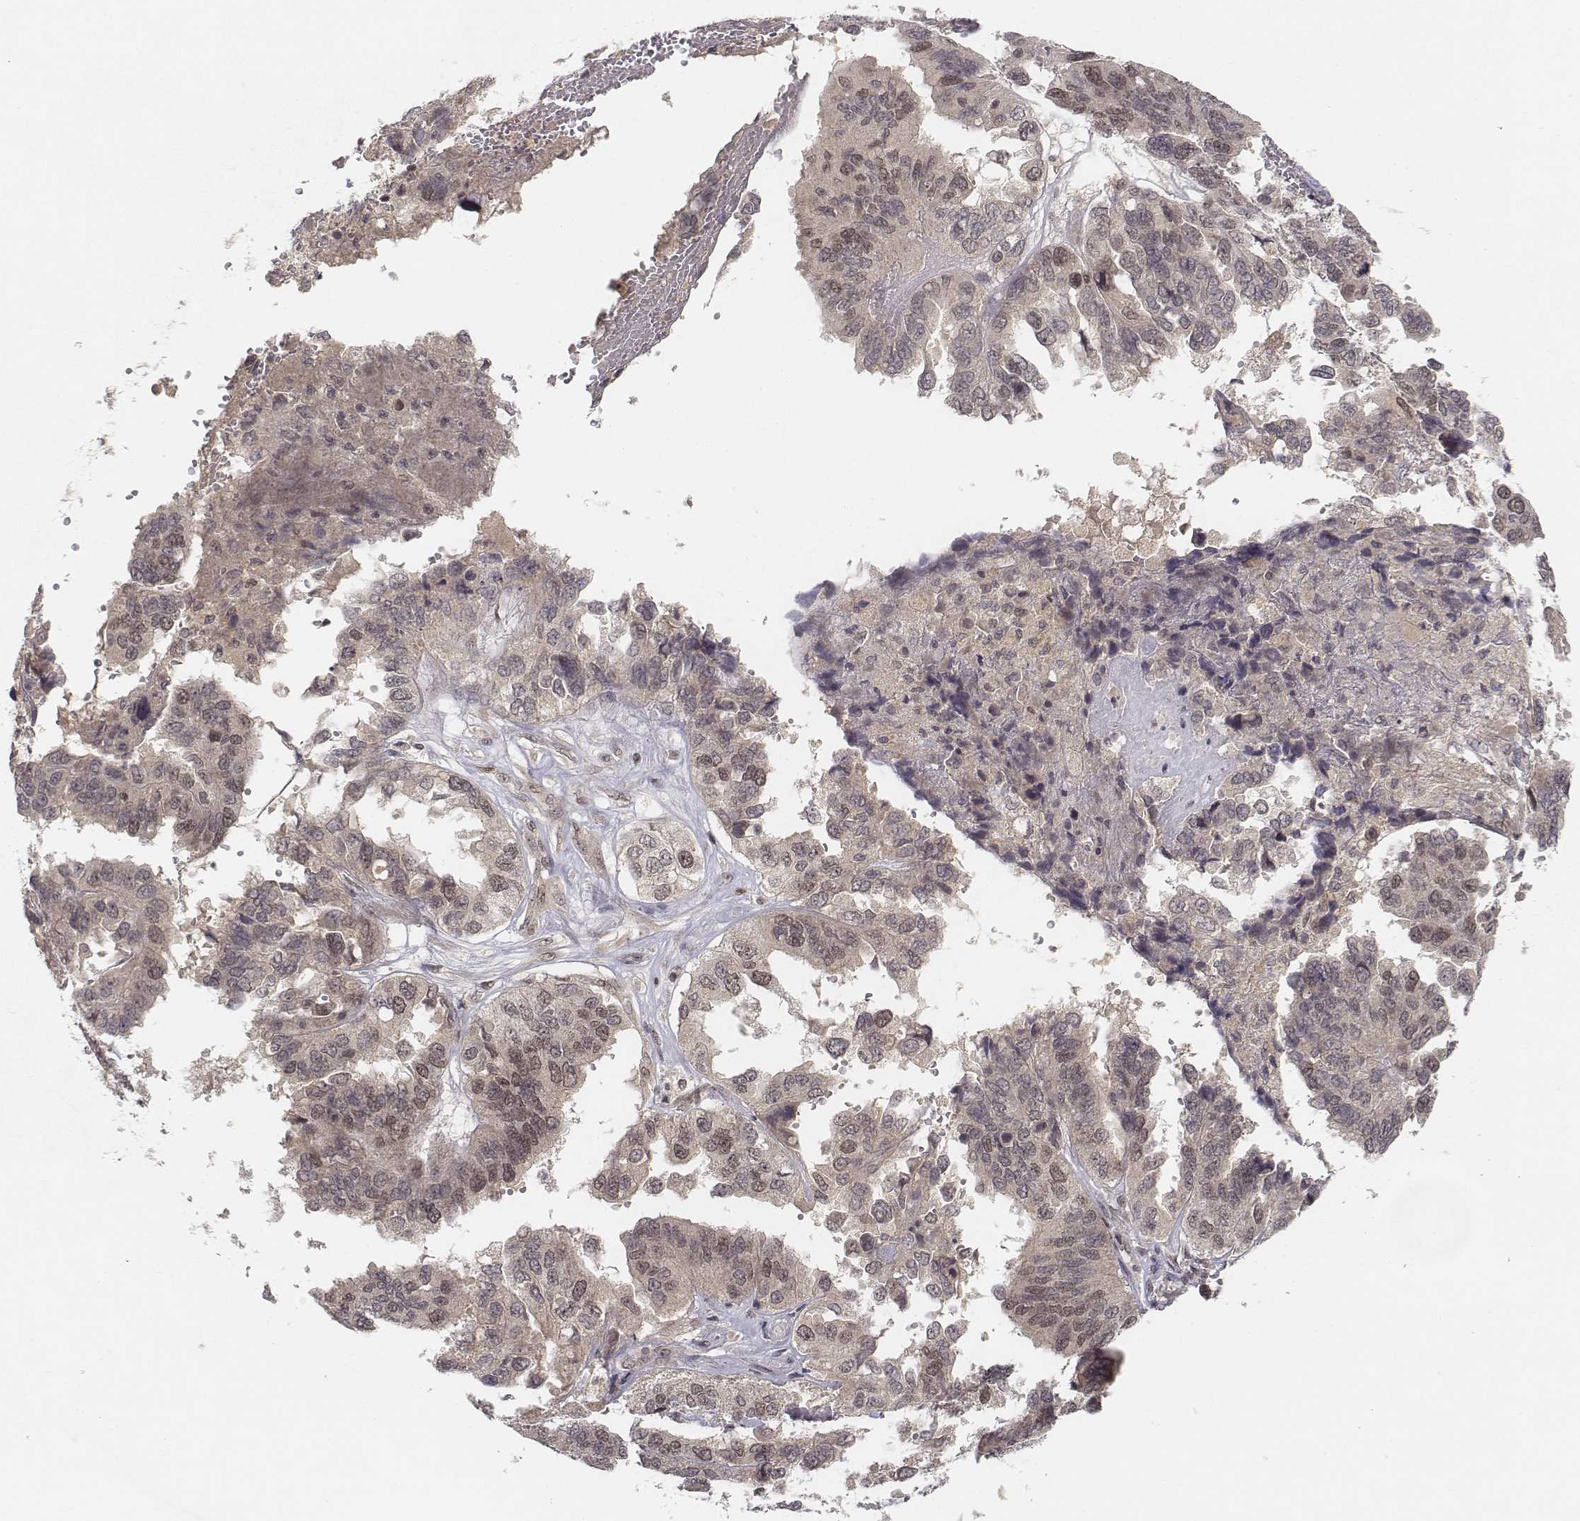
{"staining": {"intensity": "weak", "quantity": "25%-75%", "location": "nuclear"}, "tissue": "ovarian cancer", "cell_type": "Tumor cells", "image_type": "cancer", "snomed": [{"axis": "morphology", "description": "Cystadenocarcinoma, serous, NOS"}, {"axis": "topography", "description": "Ovary"}], "caption": "Immunohistochemical staining of ovarian serous cystadenocarcinoma exhibits low levels of weak nuclear protein positivity in approximately 25%-75% of tumor cells.", "gene": "FANCD2", "patient": {"sex": "female", "age": 79}}